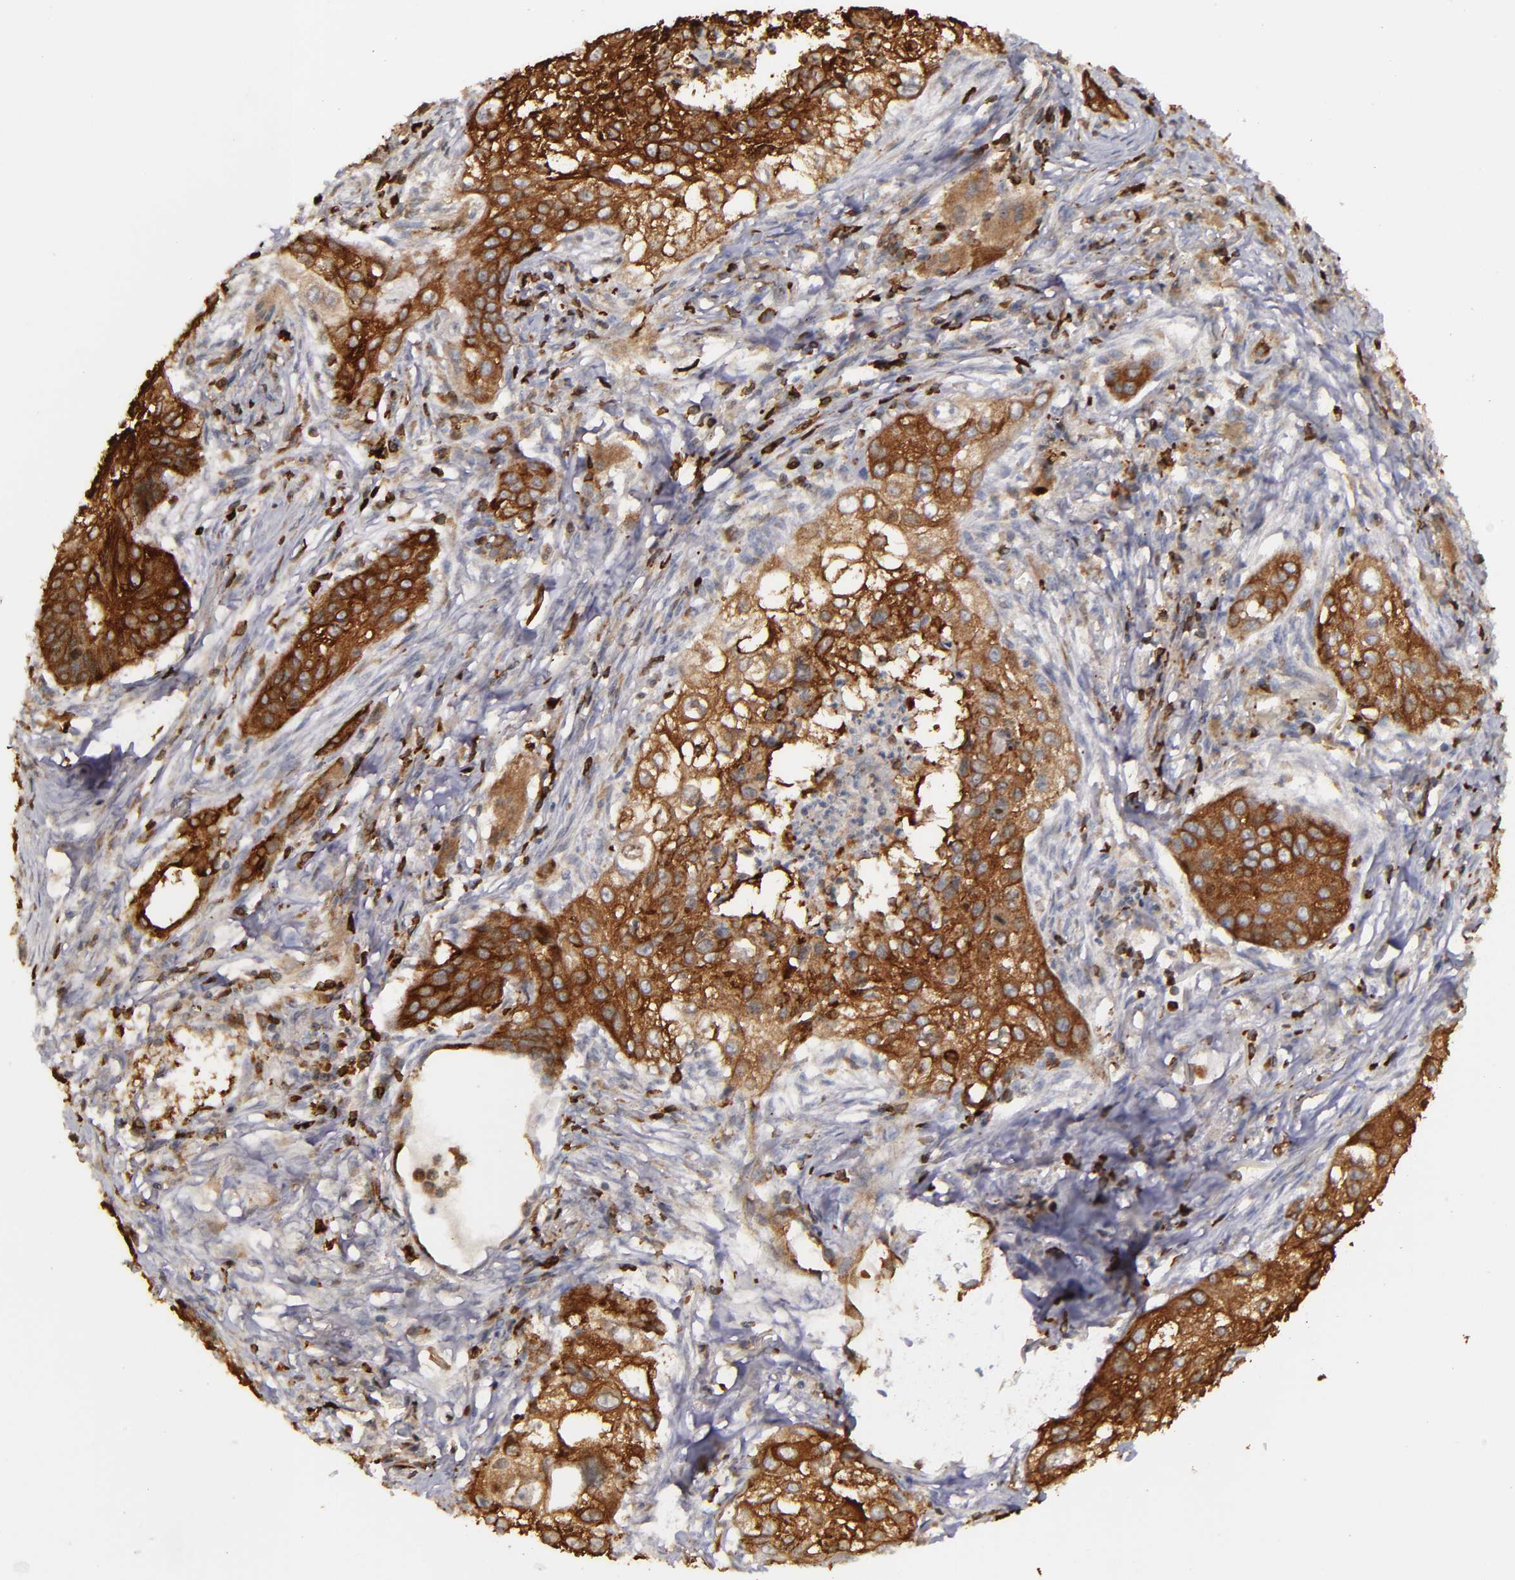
{"staining": {"intensity": "strong", "quantity": ">75%", "location": "cytoplasmic/membranous"}, "tissue": "lung cancer", "cell_type": "Tumor cells", "image_type": "cancer", "snomed": [{"axis": "morphology", "description": "Squamous cell carcinoma, NOS"}, {"axis": "topography", "description": "Lung"}], "caption": "A brown stain shows strong cytoplasmic/membranous expression of a protein in human lung cancer tumor cells. (DAB (3,3'-diaminobenzidine) IHC, brown staining for protein, blue staining for nuclei).", "gene": "SLC9A3R1", "patient": {"sex": "male", "age": 71}}